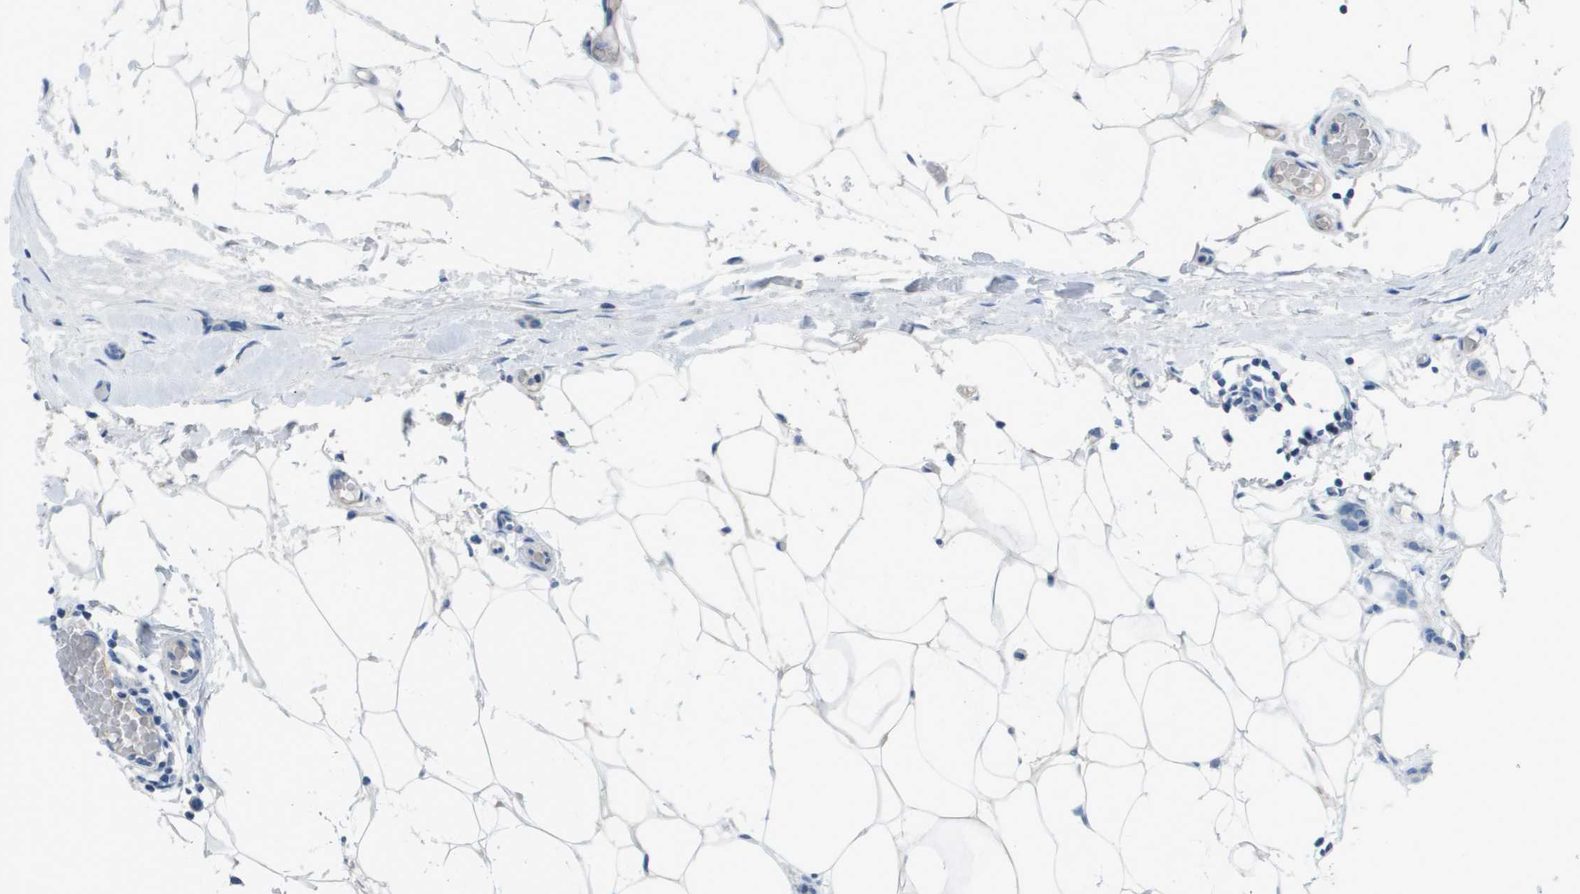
{"staining": {"intensity": "negative", "quantity": "none", "location": "none"}, "tissue": "breast cancer", "cell_type": "Tumor cells", "image_type": "cancer", "snomed": [{"axis": "morphology", "description": "Lobular carcinoma"}, {"axis": "topography", "description": "Skin"}, {"axis": "topography", "description": "Breast"}], "caption": "The micrograph exhibits no staining of tumor cells in breast cancer. Brightfield microscopy of IHC stained with DAB (3,3'-diaminobenzidine) (brown) and hematoxylin (blue), captured at high magnification.", "gene": "GPR18", "patient": {"sex": "female", "age": 46}}